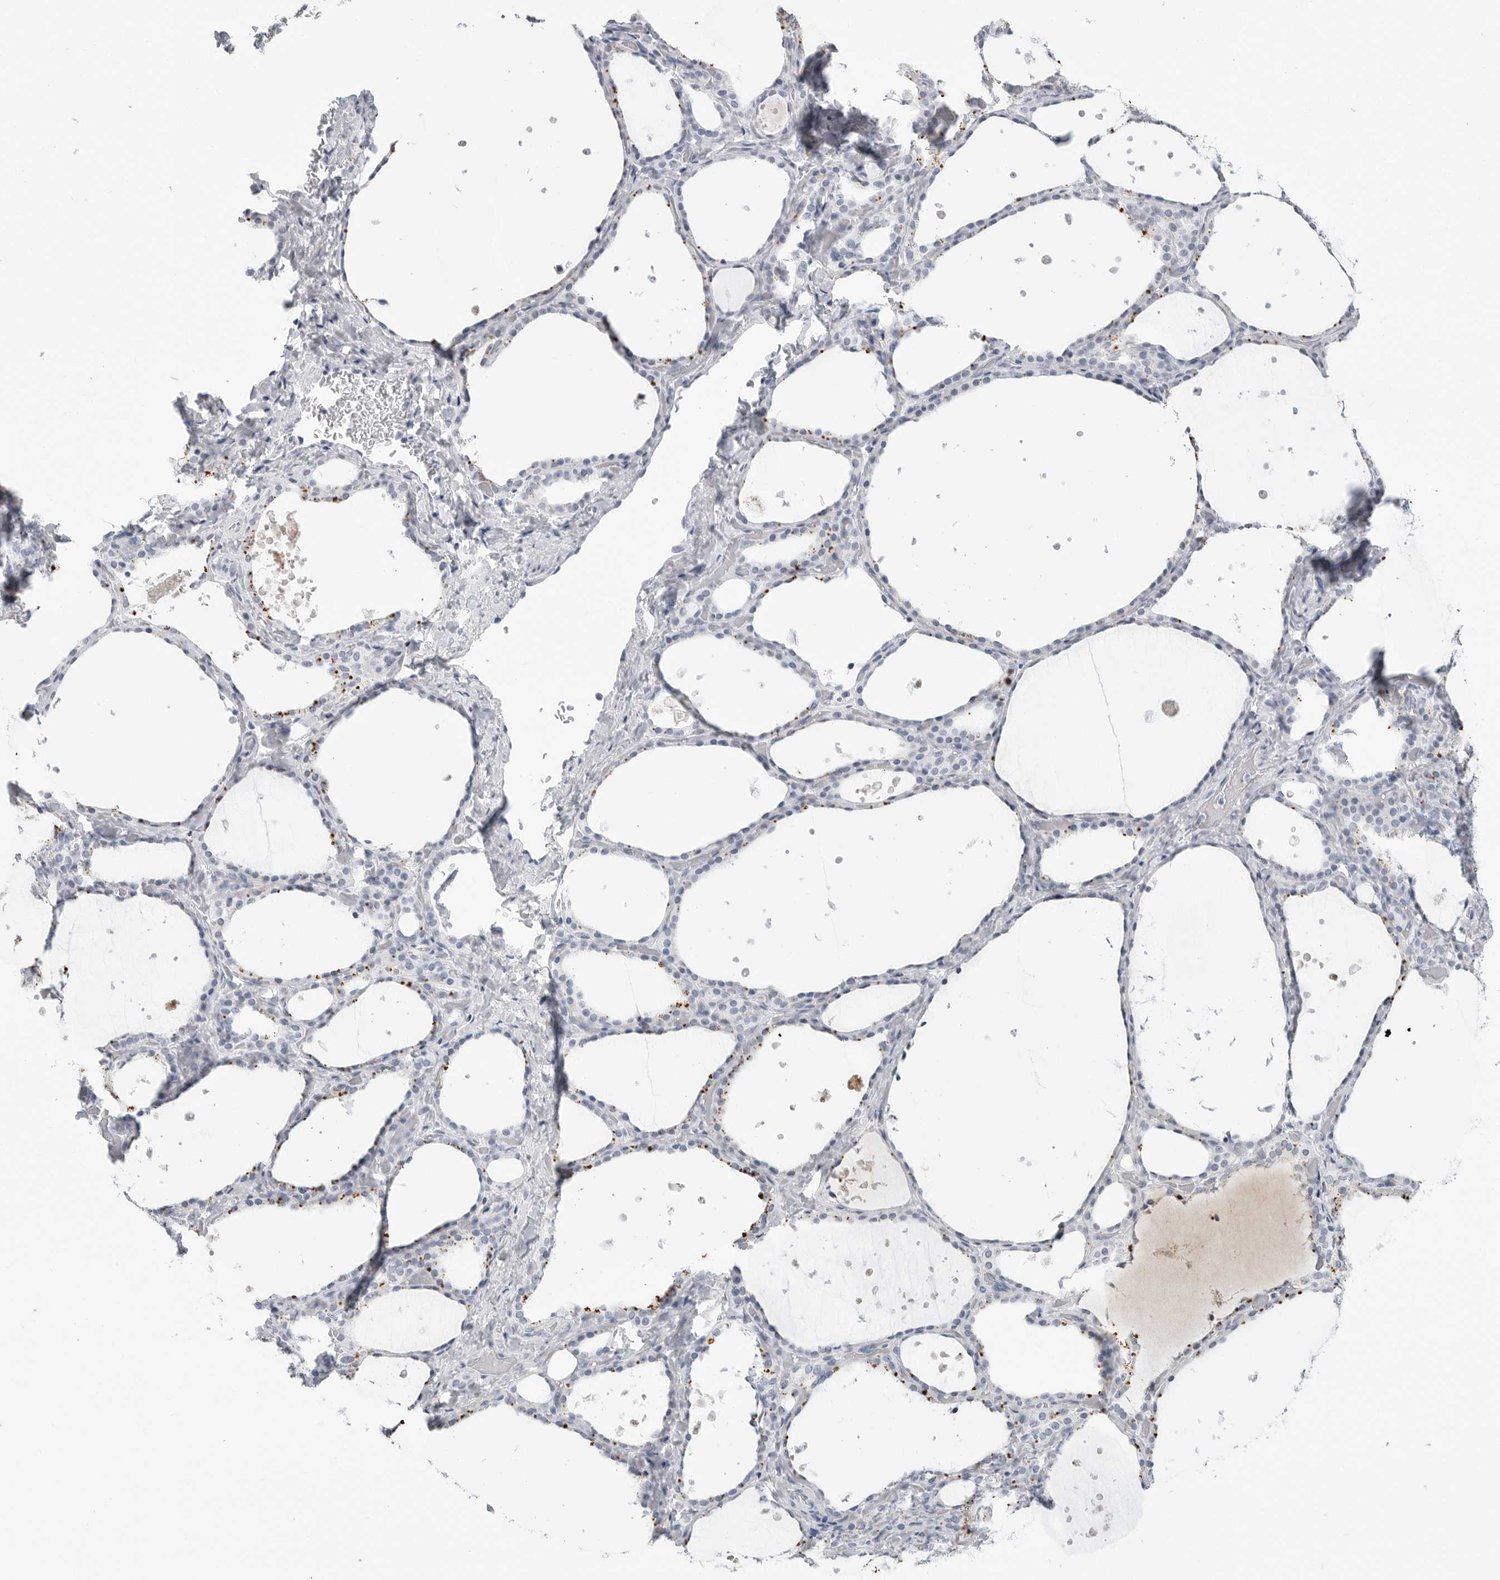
{"staining": {"intensity": "negative", "quantity": "none", "location": "none"}, "tissue": "thyroid gland", "cell_type": "Glandular cells", "image_type": "normal", "snomed": [{"axis": "morphology", "description": "Normal tissue, NOS"}, {"axis": "topography", "description": "Thyroid gland"}], "caption": "An immunohistochemistry histopathology image of normal thyroid gland is shown. There is no staining in glandular cells of thyroid gland.", "gene": "AMPD1", "patient": {"sex": "female", "age": 44}}